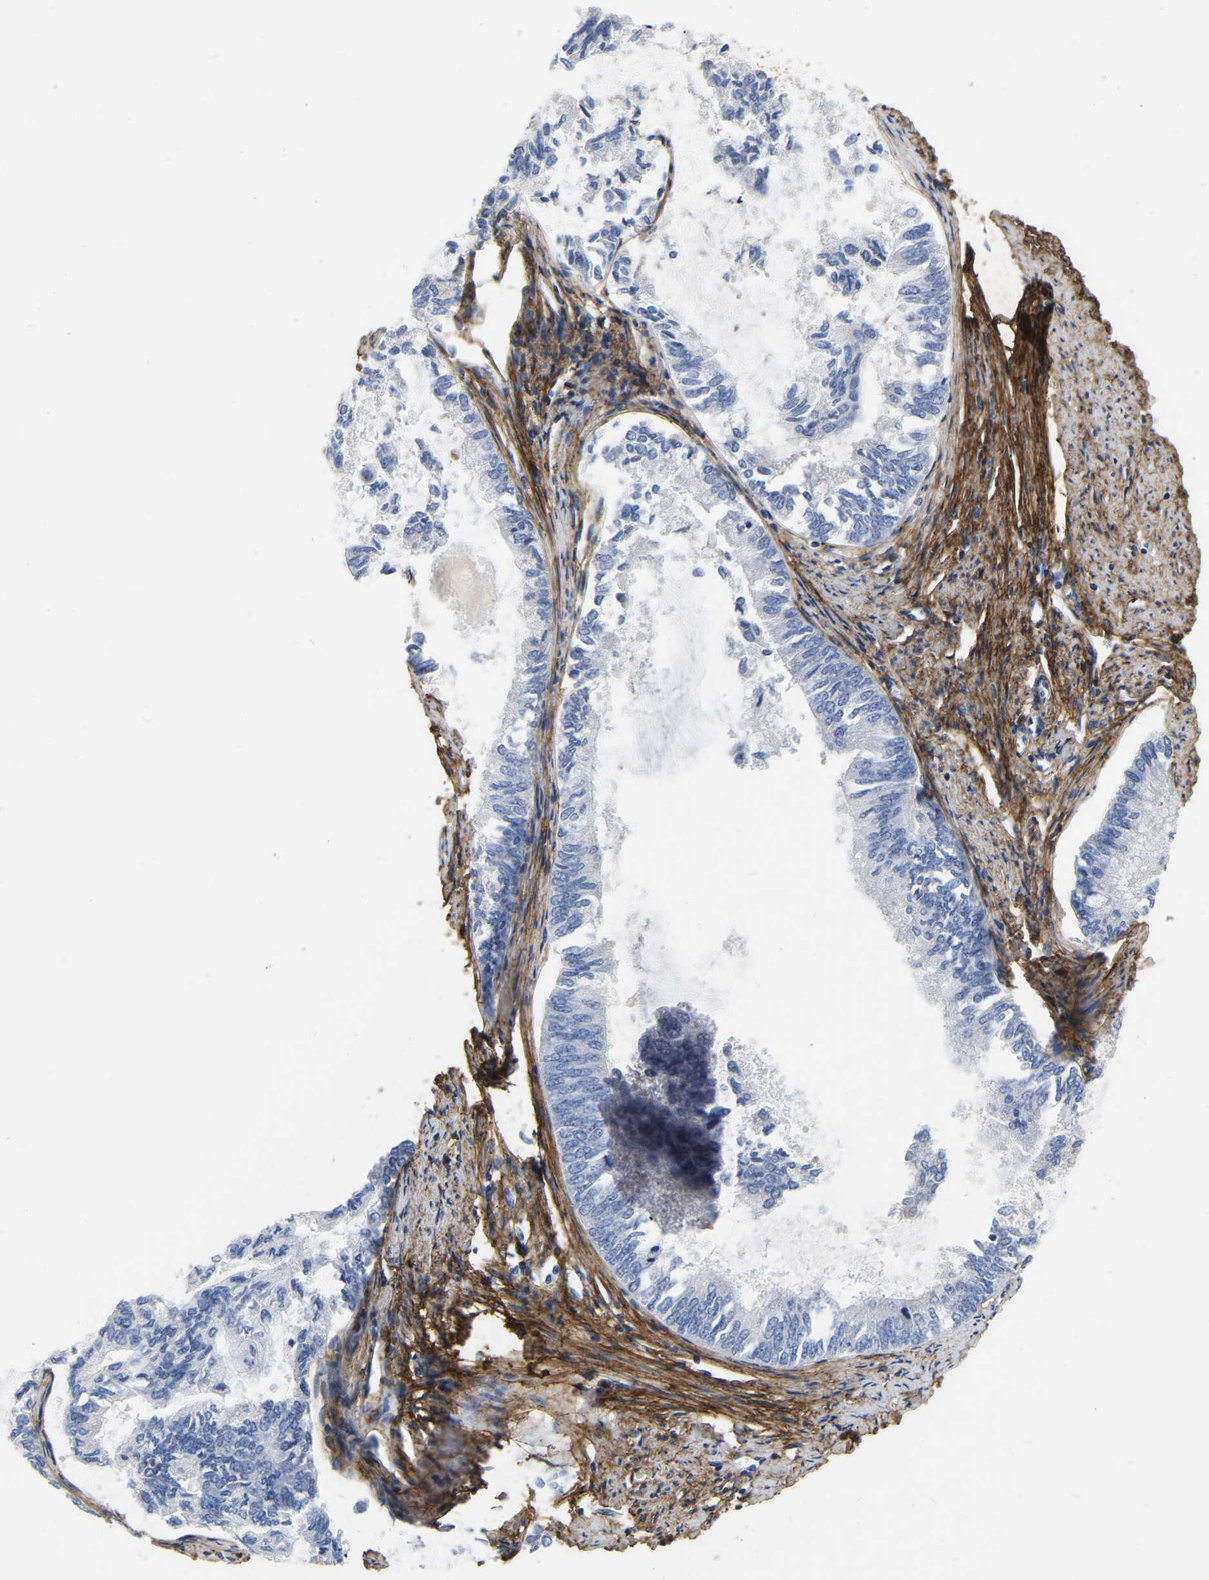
{"staining": {"intensity": "negative", "quantity": "none", "location": "none"}, "tissue": "endometrial cancer", "cell_type": "Tumor cells", "image_type": "cancer", "snomed": [{"axis": "morphology", "description": "Adenocarcinoma, NOS"}, {"axis": "topography", "description": "Endometrium"}], "caption": "The histopathology image demonstrates no staining of tumor cells in endometrial adenocarcinoma.", "gene": "COL6A1", "patient": {"sex": "female", "age": 86}}